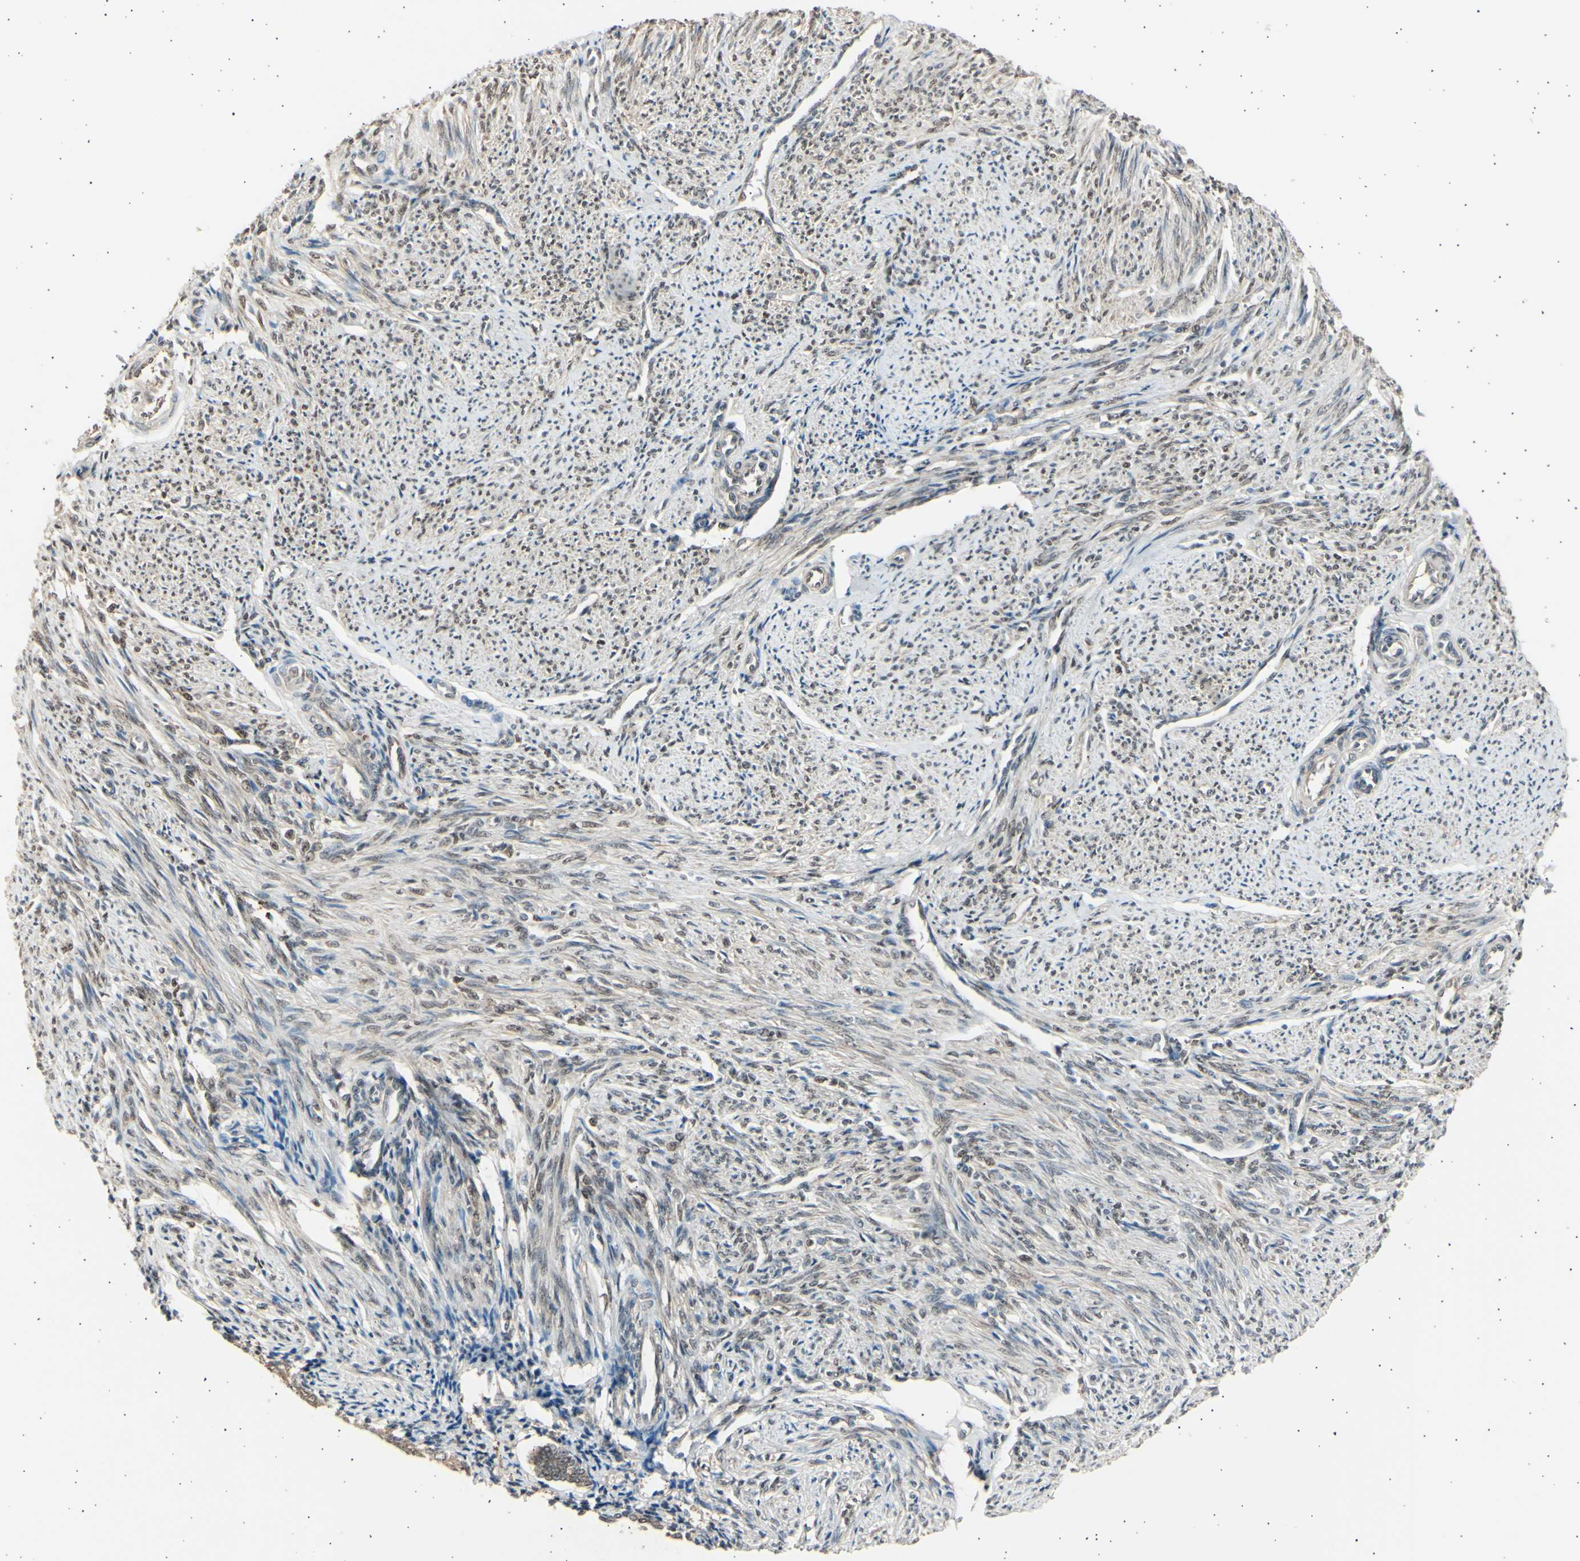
{"staining": {"intensity": "weak", "quantity": "25%-75%", "location": "nuclear"}, "tissue": "smooth muscle", "cell_type": "Smooth muscle cells", "image_type": "normal", "snomed": [{"axis": "morphology", "description": "Normal tissue, NOS"}, {"axis": "topography", "description": "Smooth muscle"}], "caption": "Protein analysis of normal smooth muscle displays weak nuclear positivity in about 25%-75% of smooth muscle cells. Ihc stains the protein in brown and the nuclei are stained blue.", "gene": "PSMD5", "patient": {"sex": "female", "age": 65}}